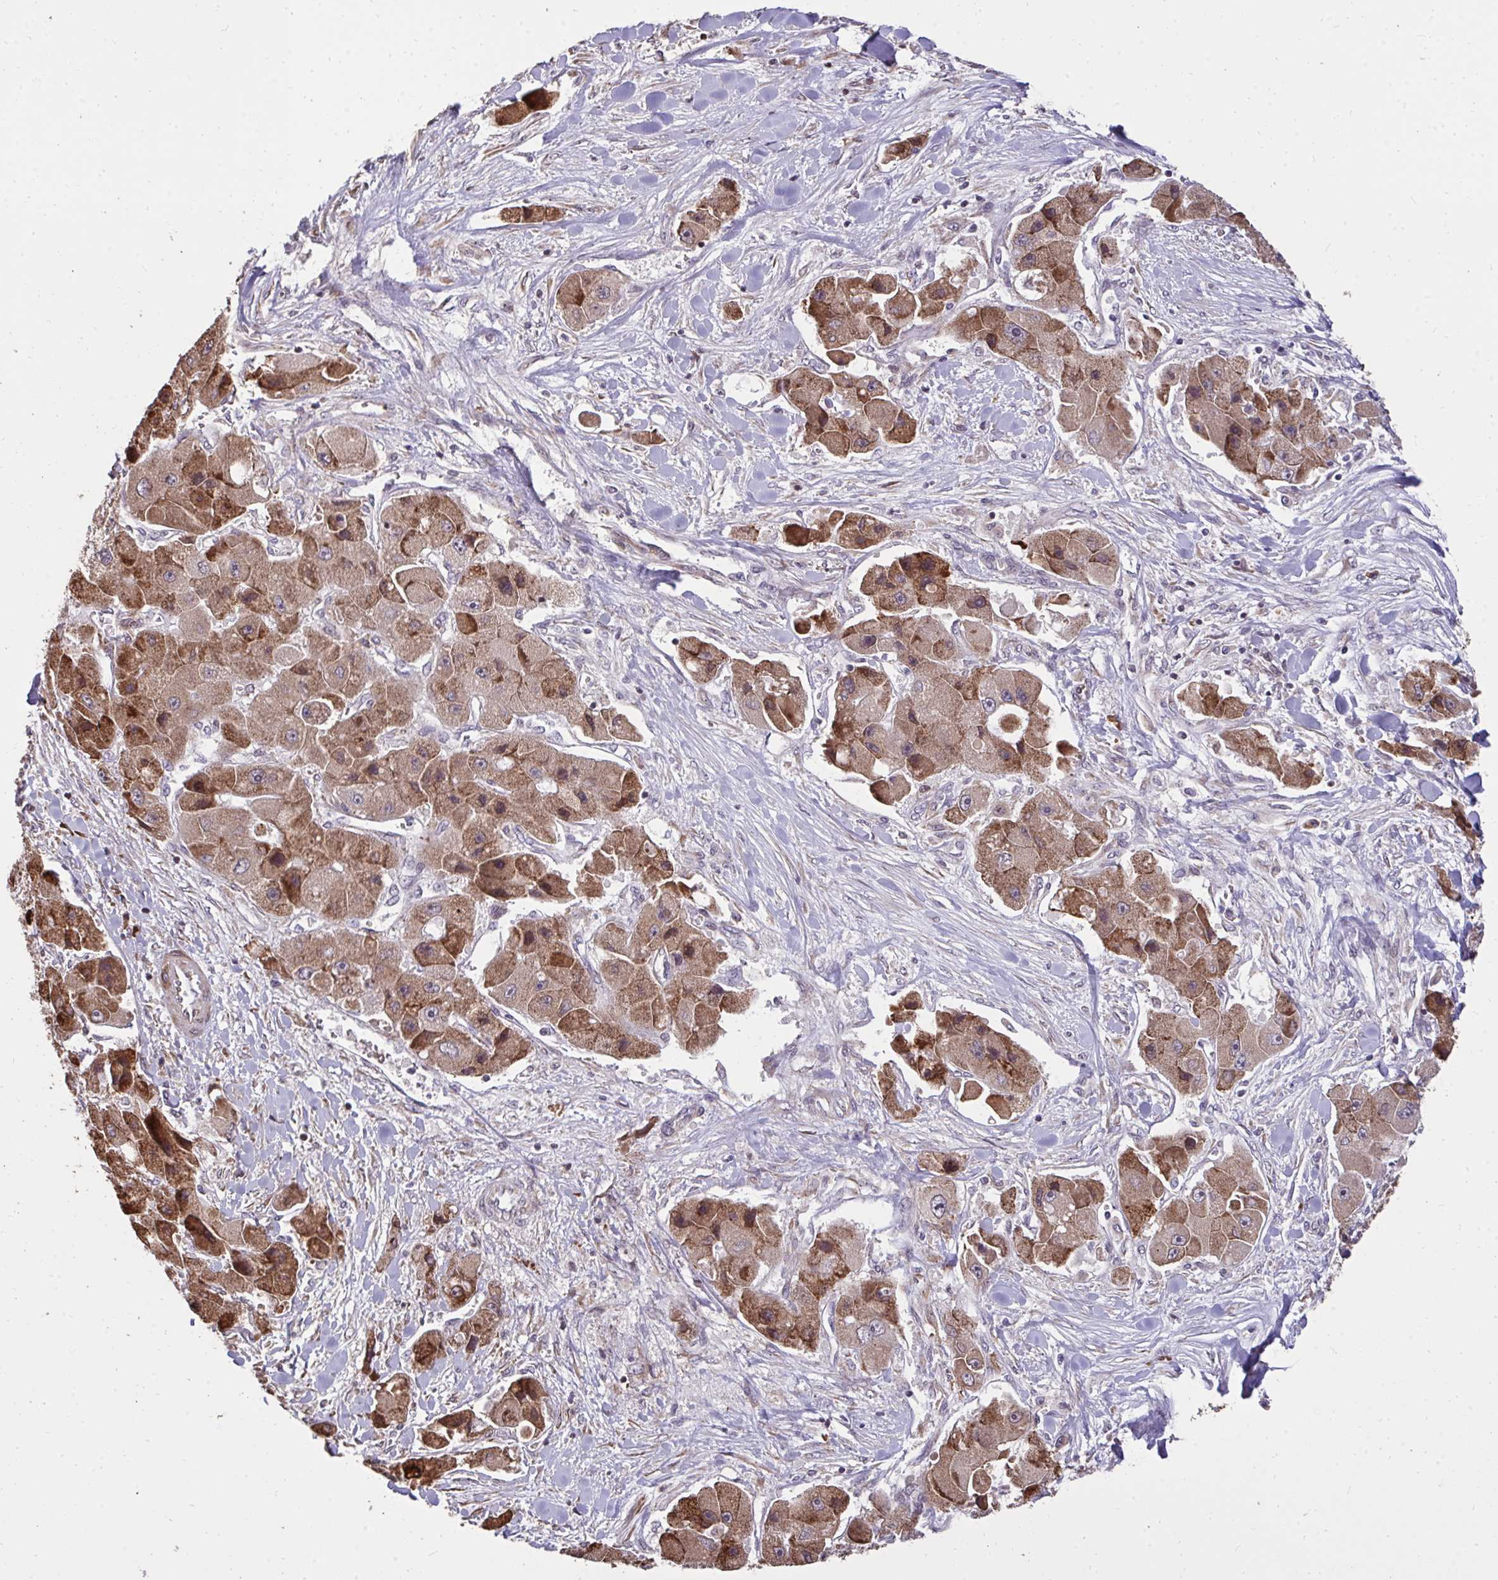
{"staining": {"intensity": "moderate", "quantity": ">75%", "location": "cytoplasmic/membranous"}, "tissue": "liver cancer", "cell_type": "Tumor cells", "image_type": "cancer", "snomed": [{"axis": "morphology", "description": "Carcinoma, Hepatocellular, NOS"}, {"axis": "topography", "description": "Liver"}], "caption": "Moderate cytoplasmic/membranous positivity for a protein is identified in approximately >75% of tumor cells of liver hepatocellular carcinoma using IHC.", "gene": "FIBCD1", "patient": {"sex": "male", "age": 24}}